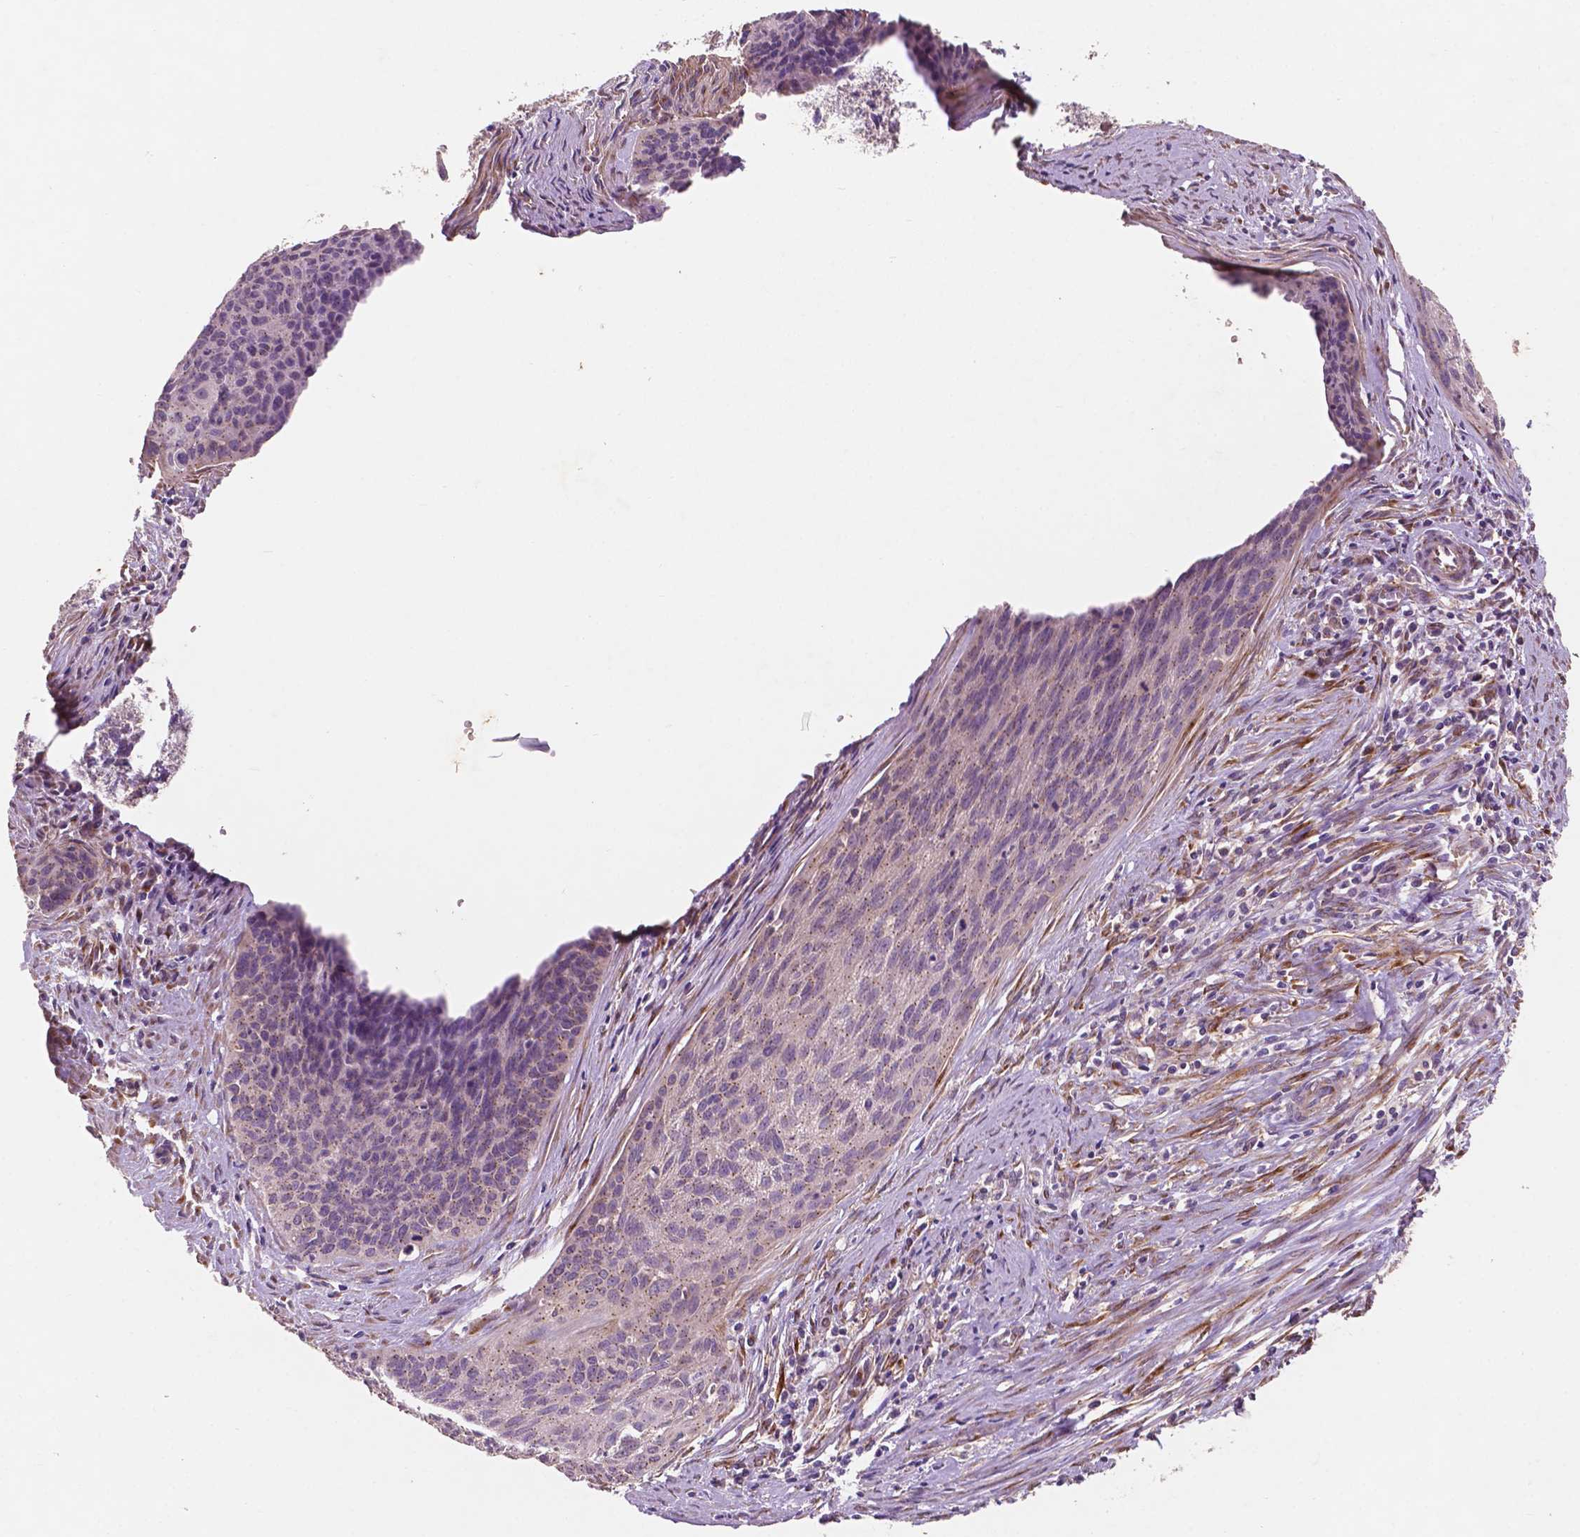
{"staining": {"intensity": "weak", "quantity": "<25%", "location": "cytoplasmic/membranous"}, "tissue": "cervical cancer", "cell_type": "Tumor cells", "image_type": "cancer", "snomed": [{"axis": "morphology", "description": "Squamous cell carcinoma, NOS"}, {"axis": "topography", "description": "Cervix"}], "caption": "DAB (3,3'-diaminobenzidine) immunohistochemical staining of squamous cell carcinoma (cervical) displays no significant positivity in tumor cells.", "gene": "CHPT1", "patient": {"sex": "female", "age": 55}}